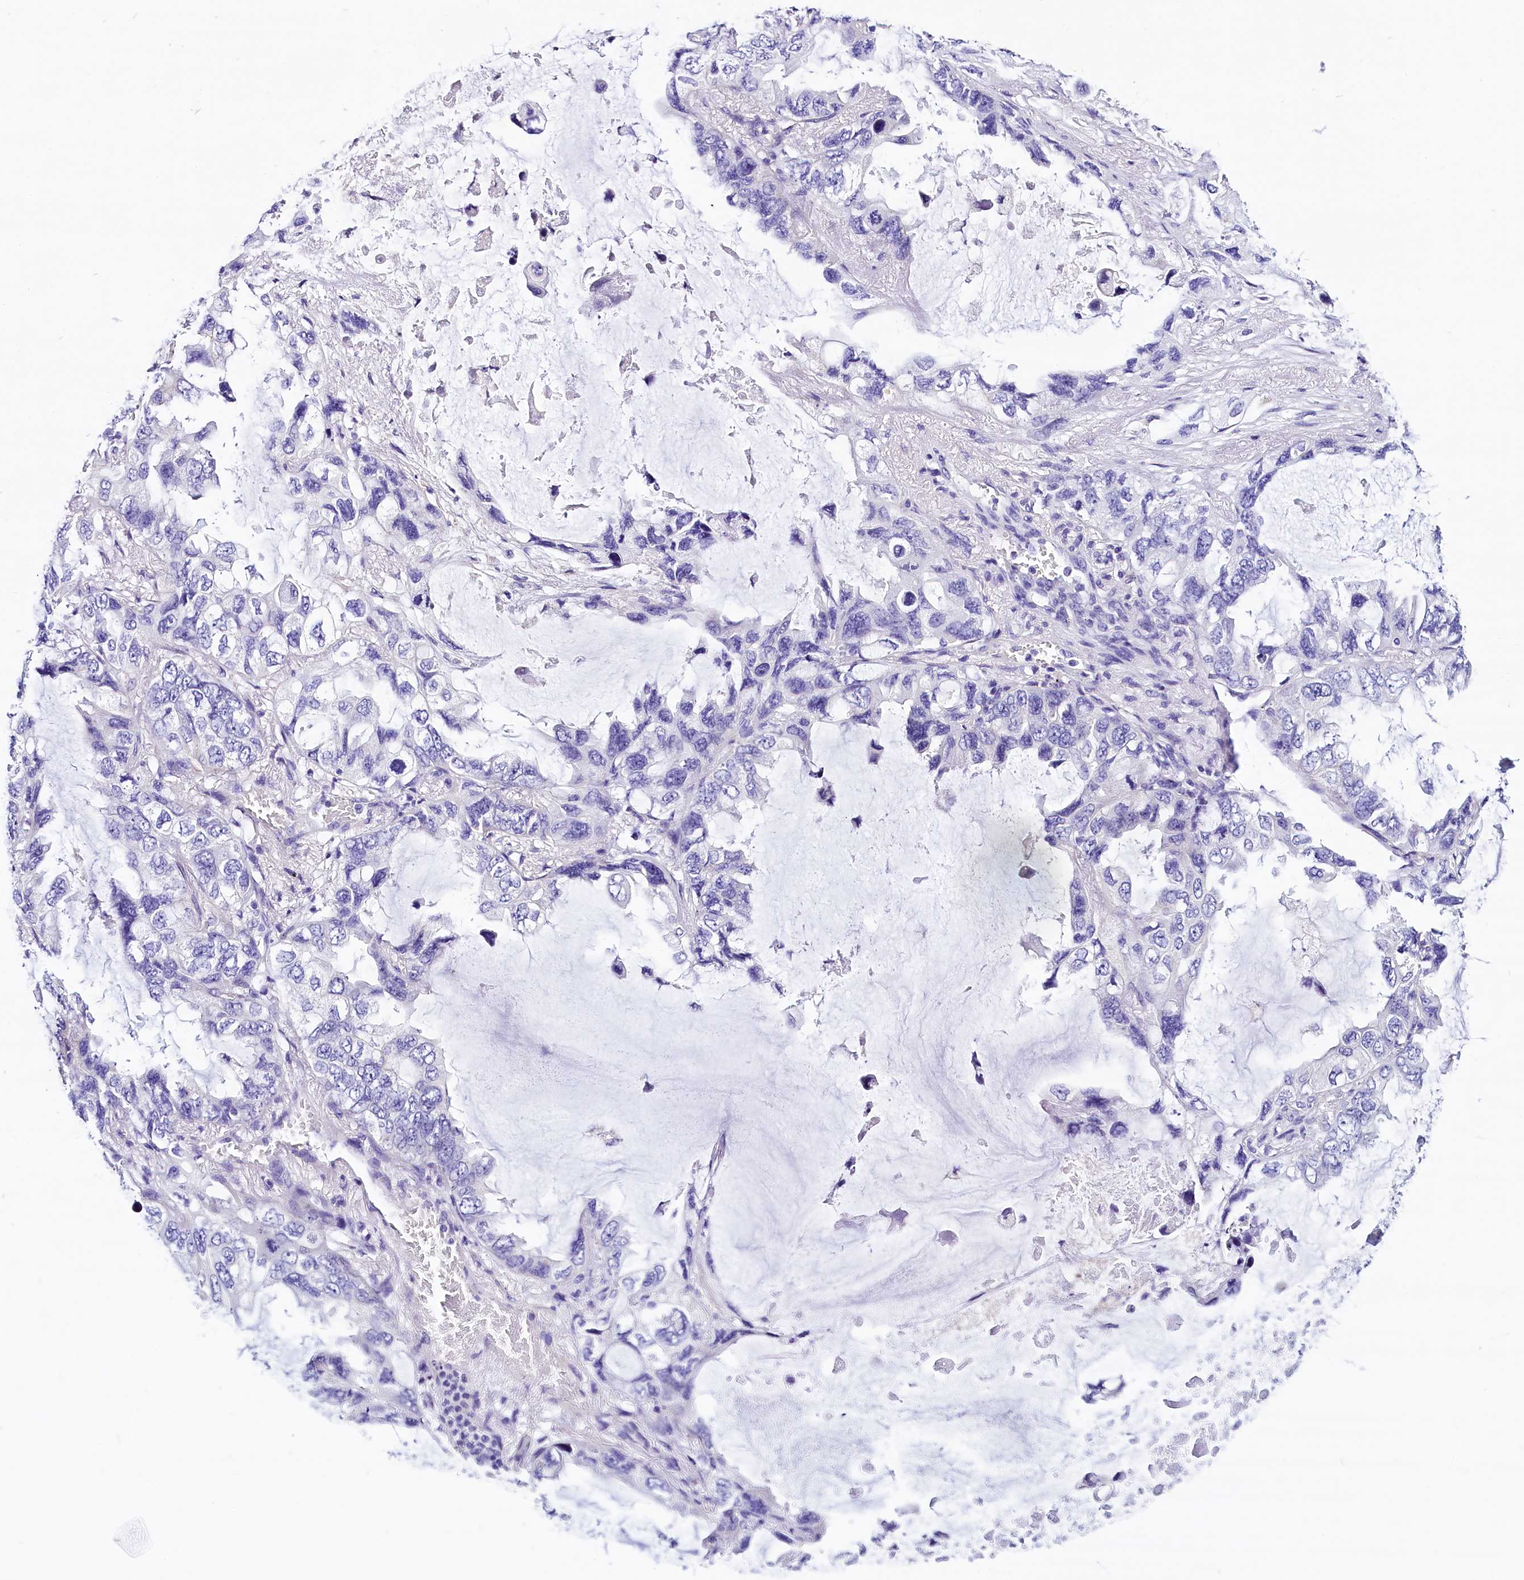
{"staining": {"intensity": "negative", "quantity": "none", "location": "none"}, "tissue": "lung cancer", "cell_type": "Tumor cells", "image_type": "cancer", "snomed": [{"axis": "morphology", "description": "Squamous cell carcinoma, NOS"}, {"axis": "topography", "description": "Lung"}], "caption": "The immunohistochemistry (IHC) histopathology image has no significant expression in tumor cells of squamous cell carcinoma (lung) tissue.", "gene": "ACAA2", "patient": {"sex": "female", "age": 73}}